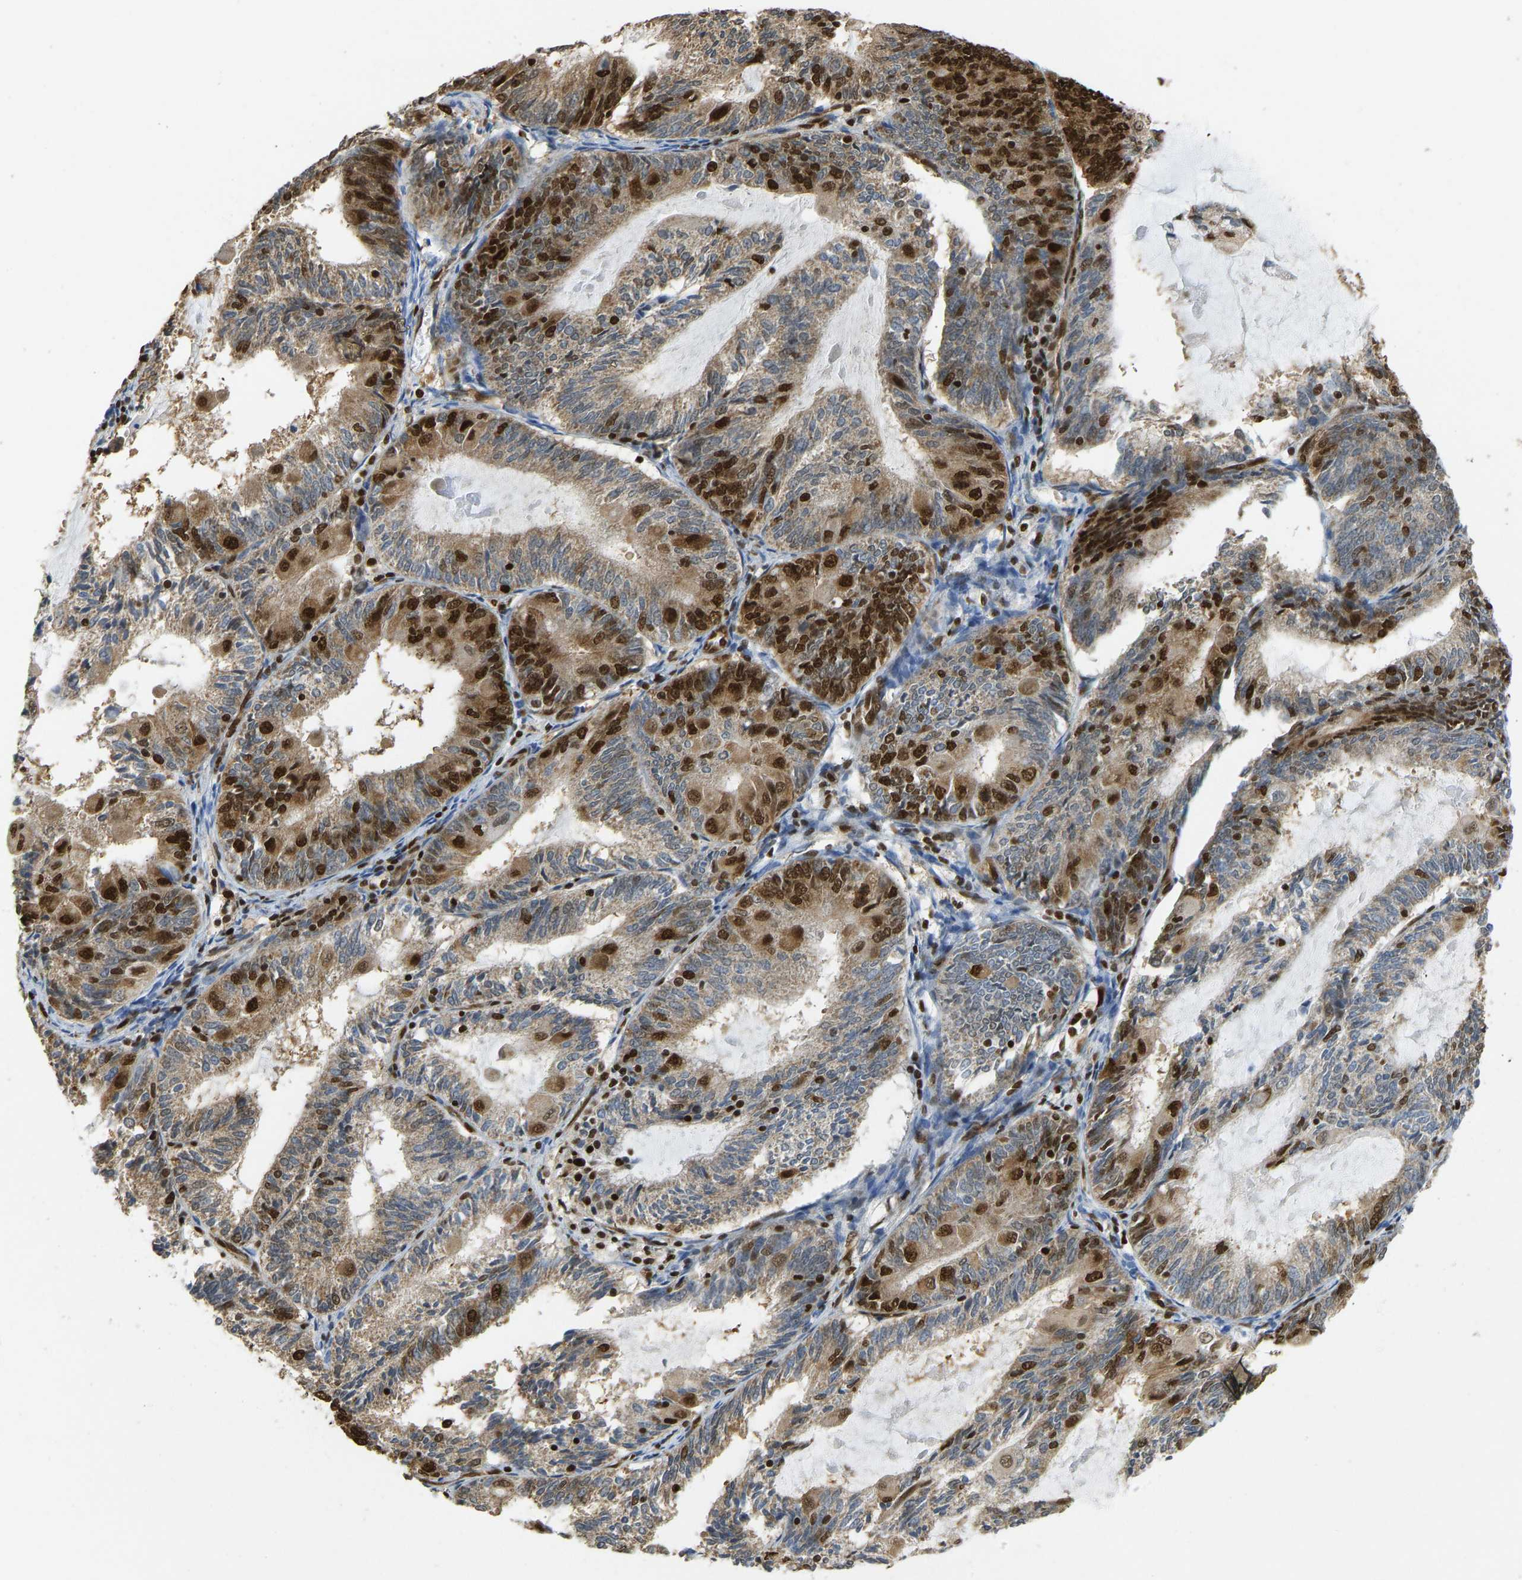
{"staining": {"intensity": "strong", "quantity": "25%-75%", "location": "cytoplasmic/membranous,nuclear"}, "tissue": "endometrial cancer", "cell_type": "Tumor cells", "image_type": "cancer", "snomed": [{"axis": "morphology", "description": "Adenocarcinoma, NOS"}, {"axis": "topography", "description": "Endometrium"}], "caption": "This photomicrograph exhibits endometrial adenocarcinoma stained with immunohistochemistry to label a protein in brown. The cytoplasmic/membranous and nuclear of tumor cells show strong positivity for the protein. Nuclei are counter-stained blue.", "gene": "ZSCAN20", "patient": {"sex": "female", "age": 81}}